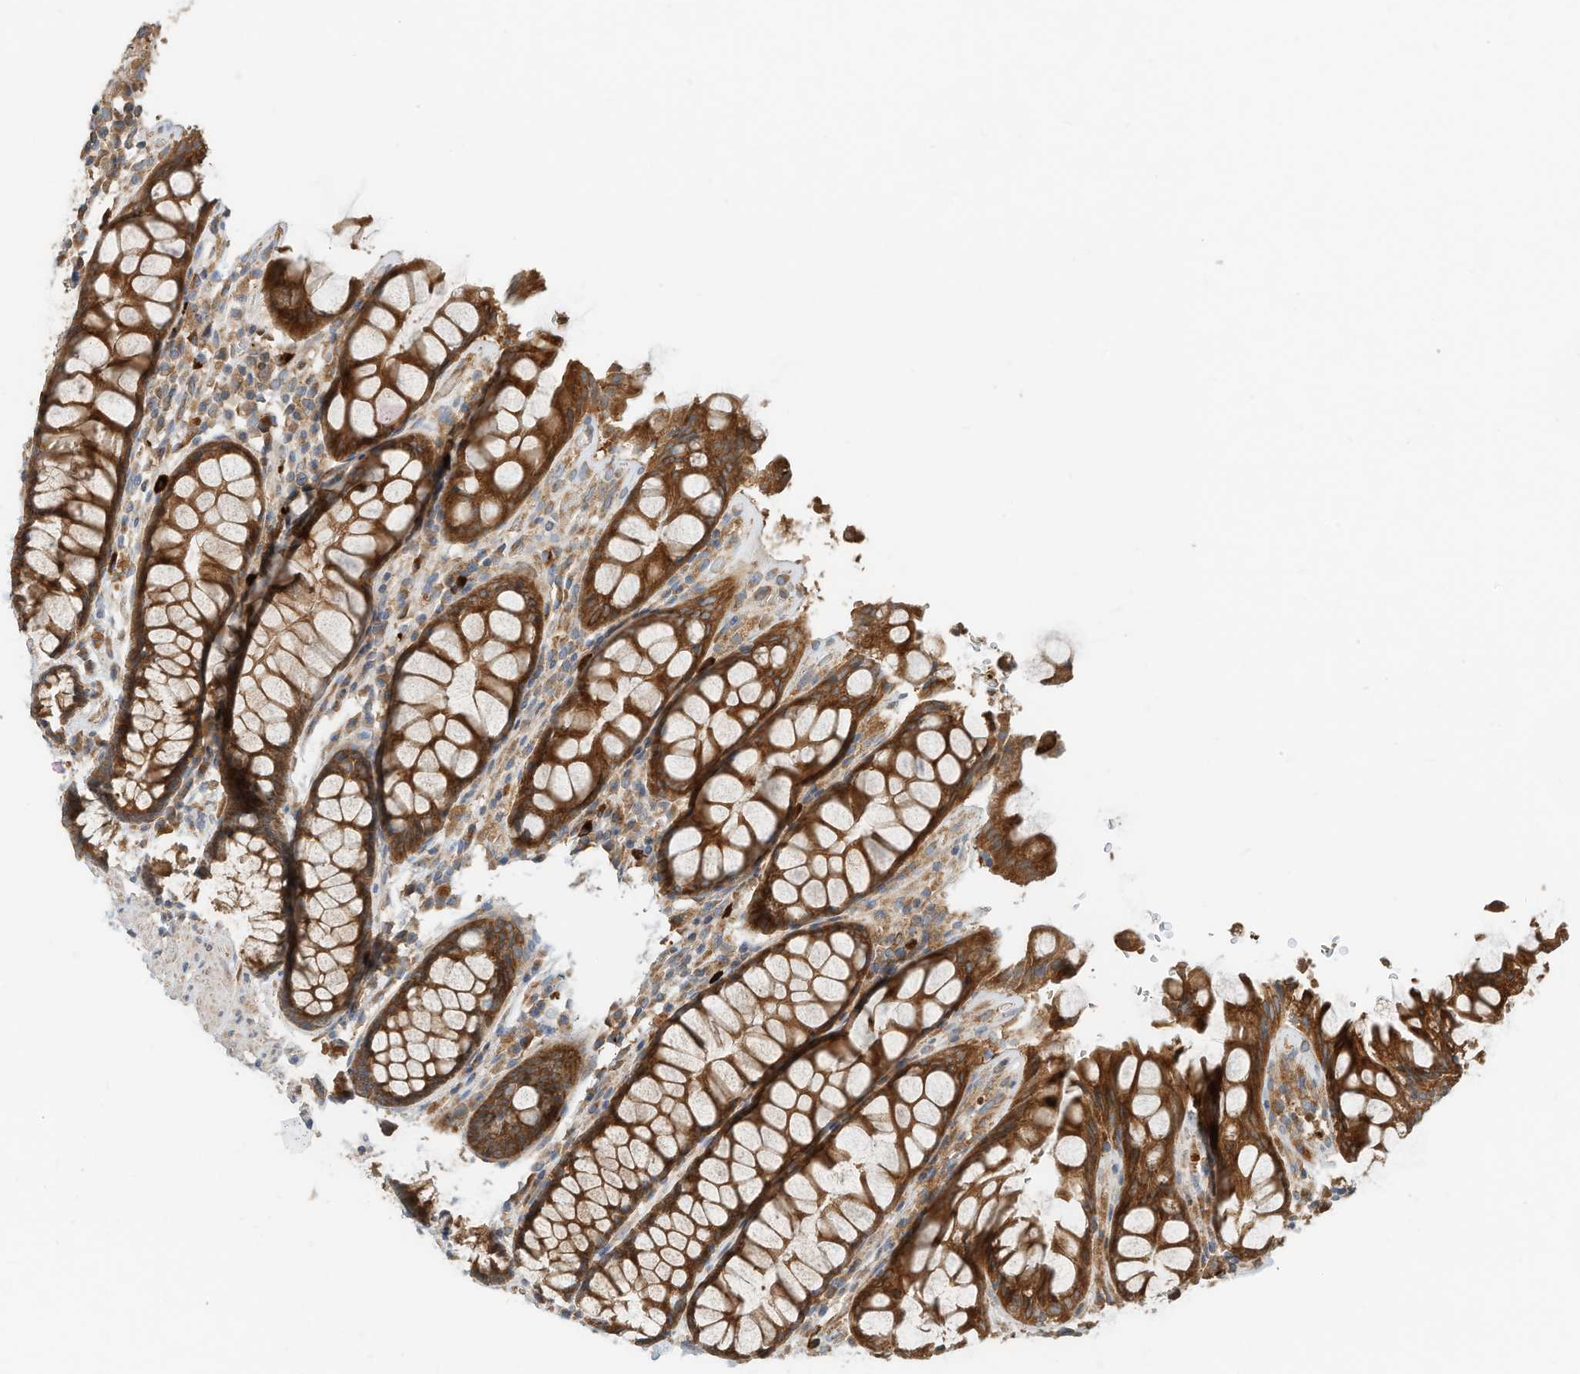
{"staining": {"intensity": "strong", "quantity": ">75%", "location": "cytoplasmic/membranous"}, "tissue": "rectum", "cell_type": "Glandular cells", "image_type": "normal", "snomed": [{"axis": "morphology", "description": "Normal tissue, NOS"}, {"axis": "topography", "description": "Rectum"}], "caption": "IHC (DAB) staining of unremarkable human rectum displays strong cytoplasmic/membranous protein positivity in about >75% of glandular cells.", "gene": "CPAMD8", "patient": {"sex": "male", "age": 64}}